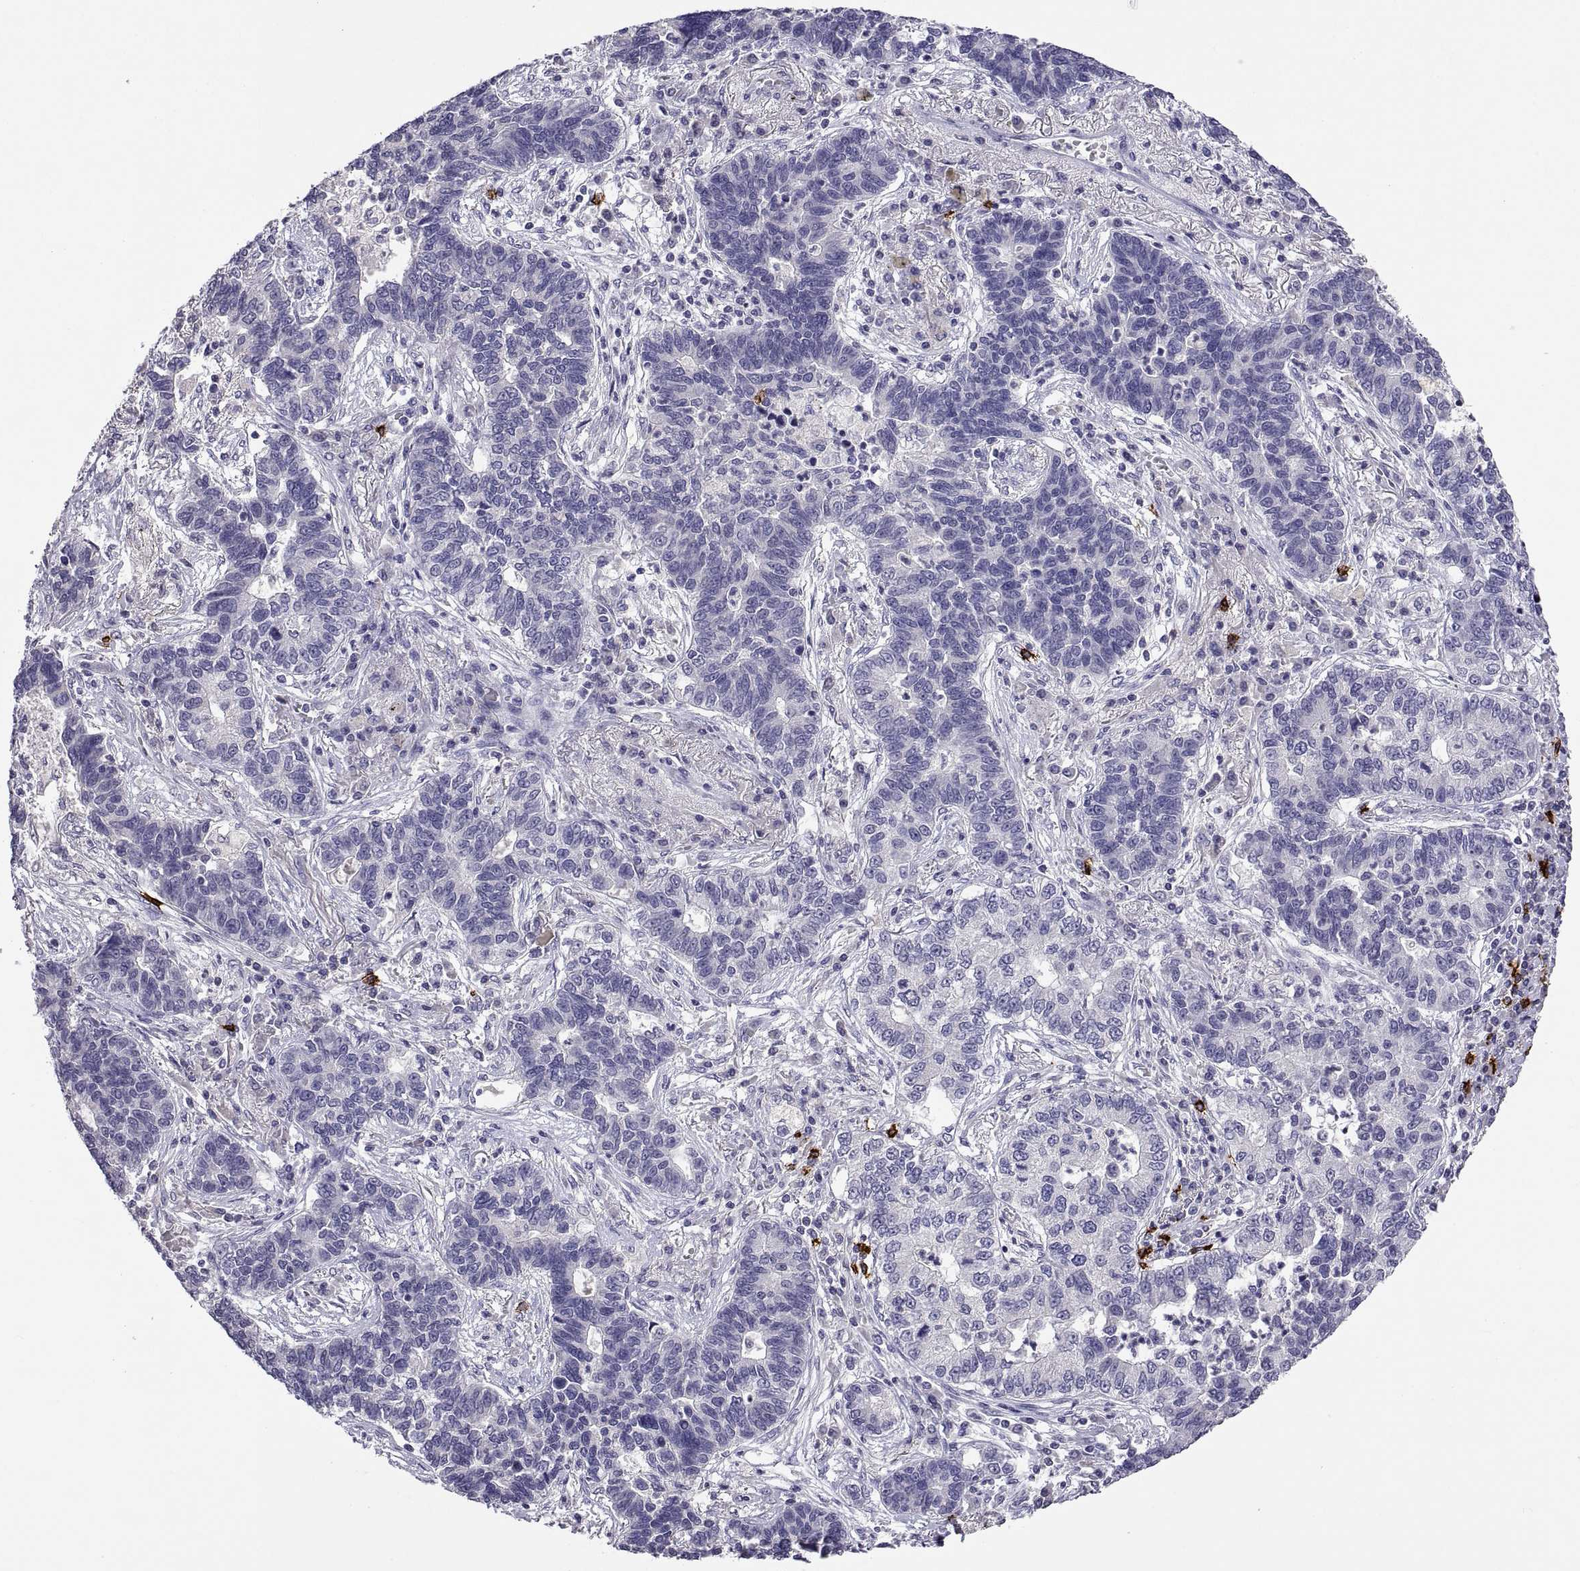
{"staining": {"intensity": "negative", "quantity": "none", "location": "none"}, "tissue": "lung cancer", "cell_type": "Tumor cells", "image_type": "cancer", "snomed": [{"axis": "morphology", "description": "Adenocarcinoma, NOS"}, {"axis": "topography", "description": "Lung"}], "caption": "Immunohistochemistry (IHC) image of neoplastic tissue: human adenocarcinoma (lung) stained with DAB exhibits no significant protein staining in tumor cells. (Brightfield microscopy of DAB immunohistochemistry (IHC) at high magnification).", "gene": "MS4A1", "patient": {"sex": "female", "age": 57}}